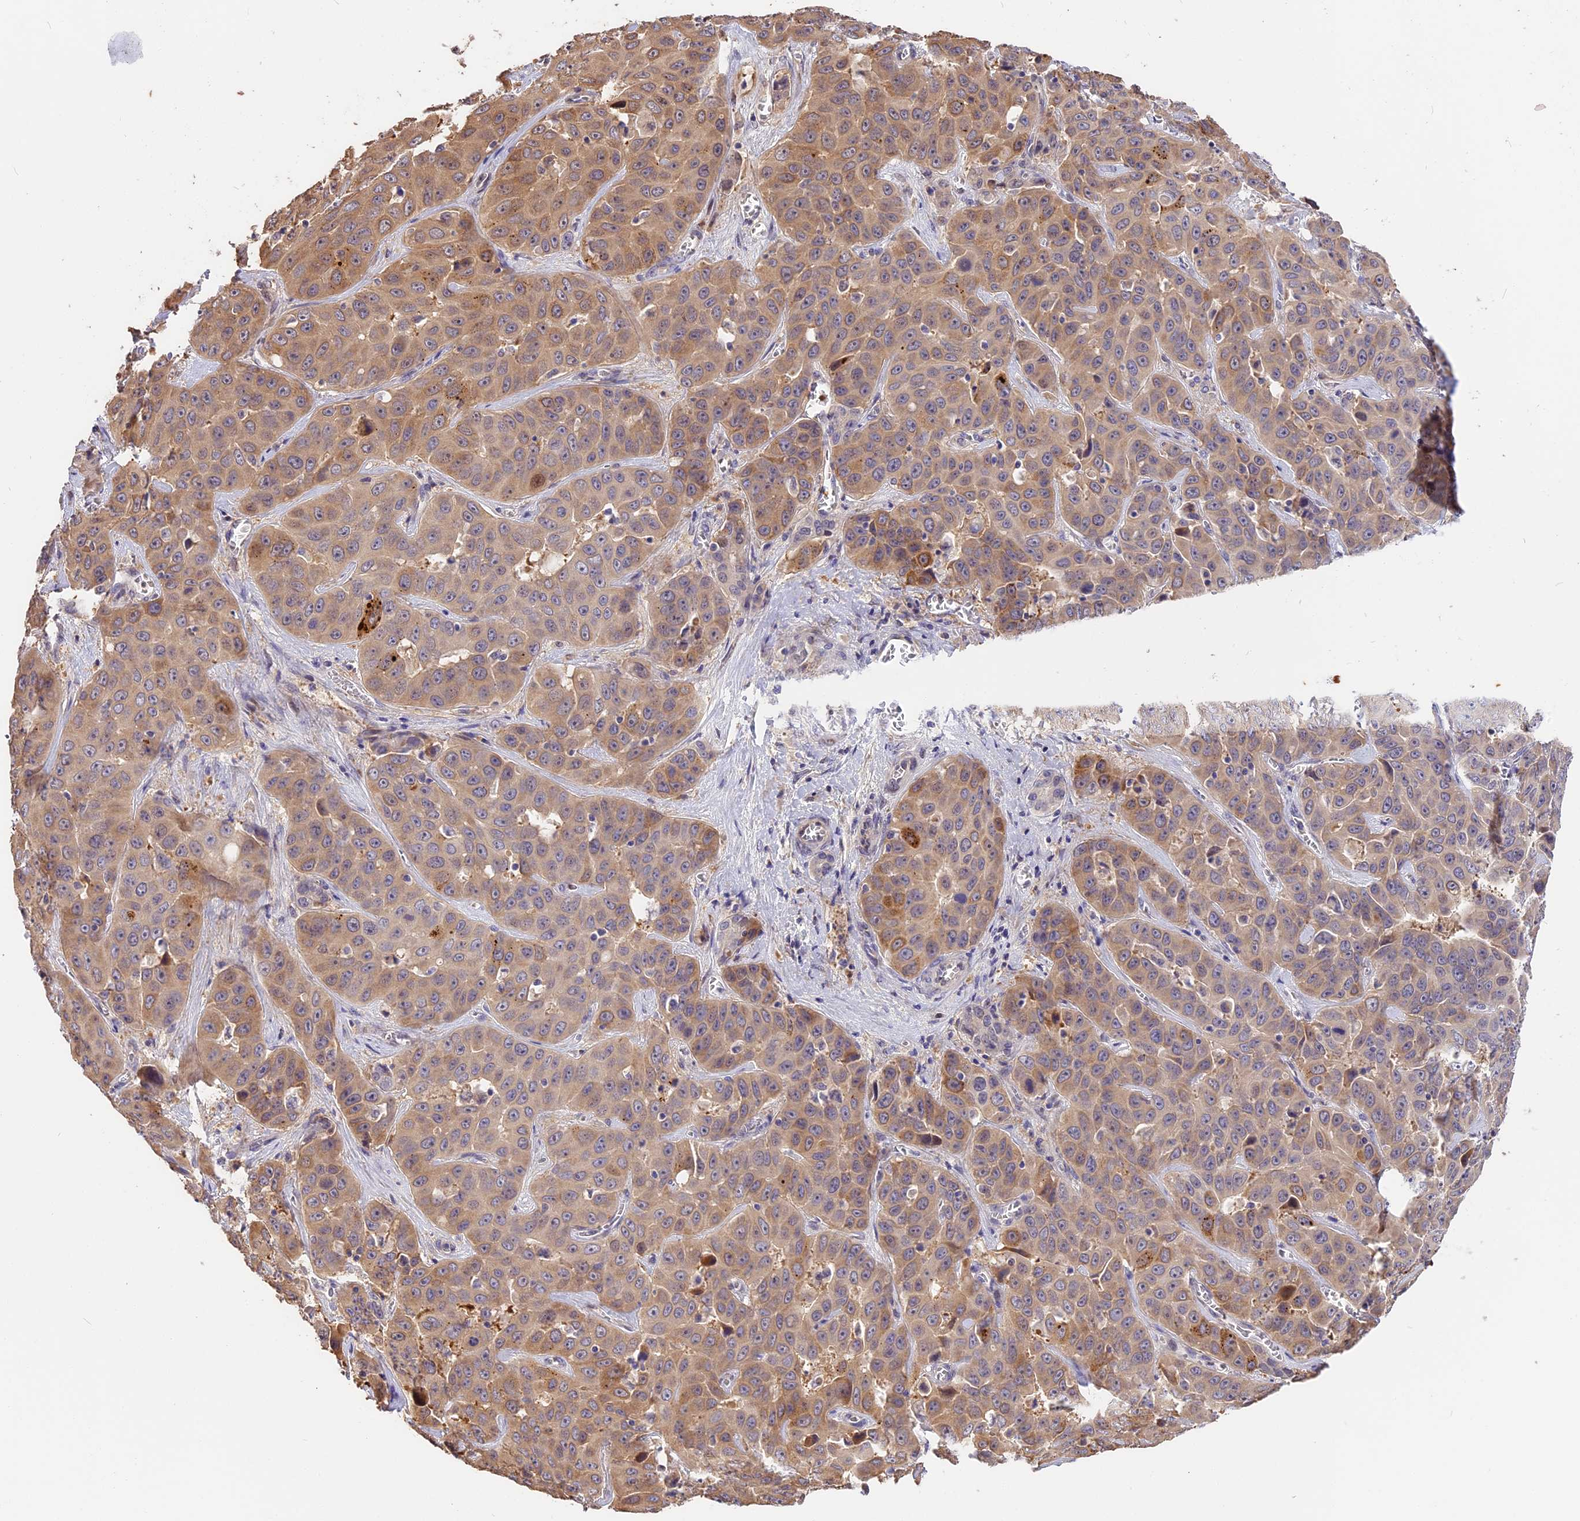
{"staining": {"intensity": "moderate", "quantity": ">75%", "location": "cytoplasmic/membranous"}, "tissue": "liver cancer", "cell_type": "Tumor cells", "image_type": "cancer", "snomed": [{"axis": "morphology", "description": "Cholangiocarcinoma"}, {"axis": "topography", "description": "Liver"}], "caption": "Immunohistochemistry staining of liver cholangiocarcinoma, which shows medium levels of moderate cytoplasmic/membranous staining in about >75% of tumor cells indicating moderate cytoplasmic/membranous protein expression. The staining was performed using DAB (brown) for protein detection and nuclei were counterstained in hematoxylin (blue).", "gene": "BSCL2", "patient": {"sex": "female", "age": 52}}